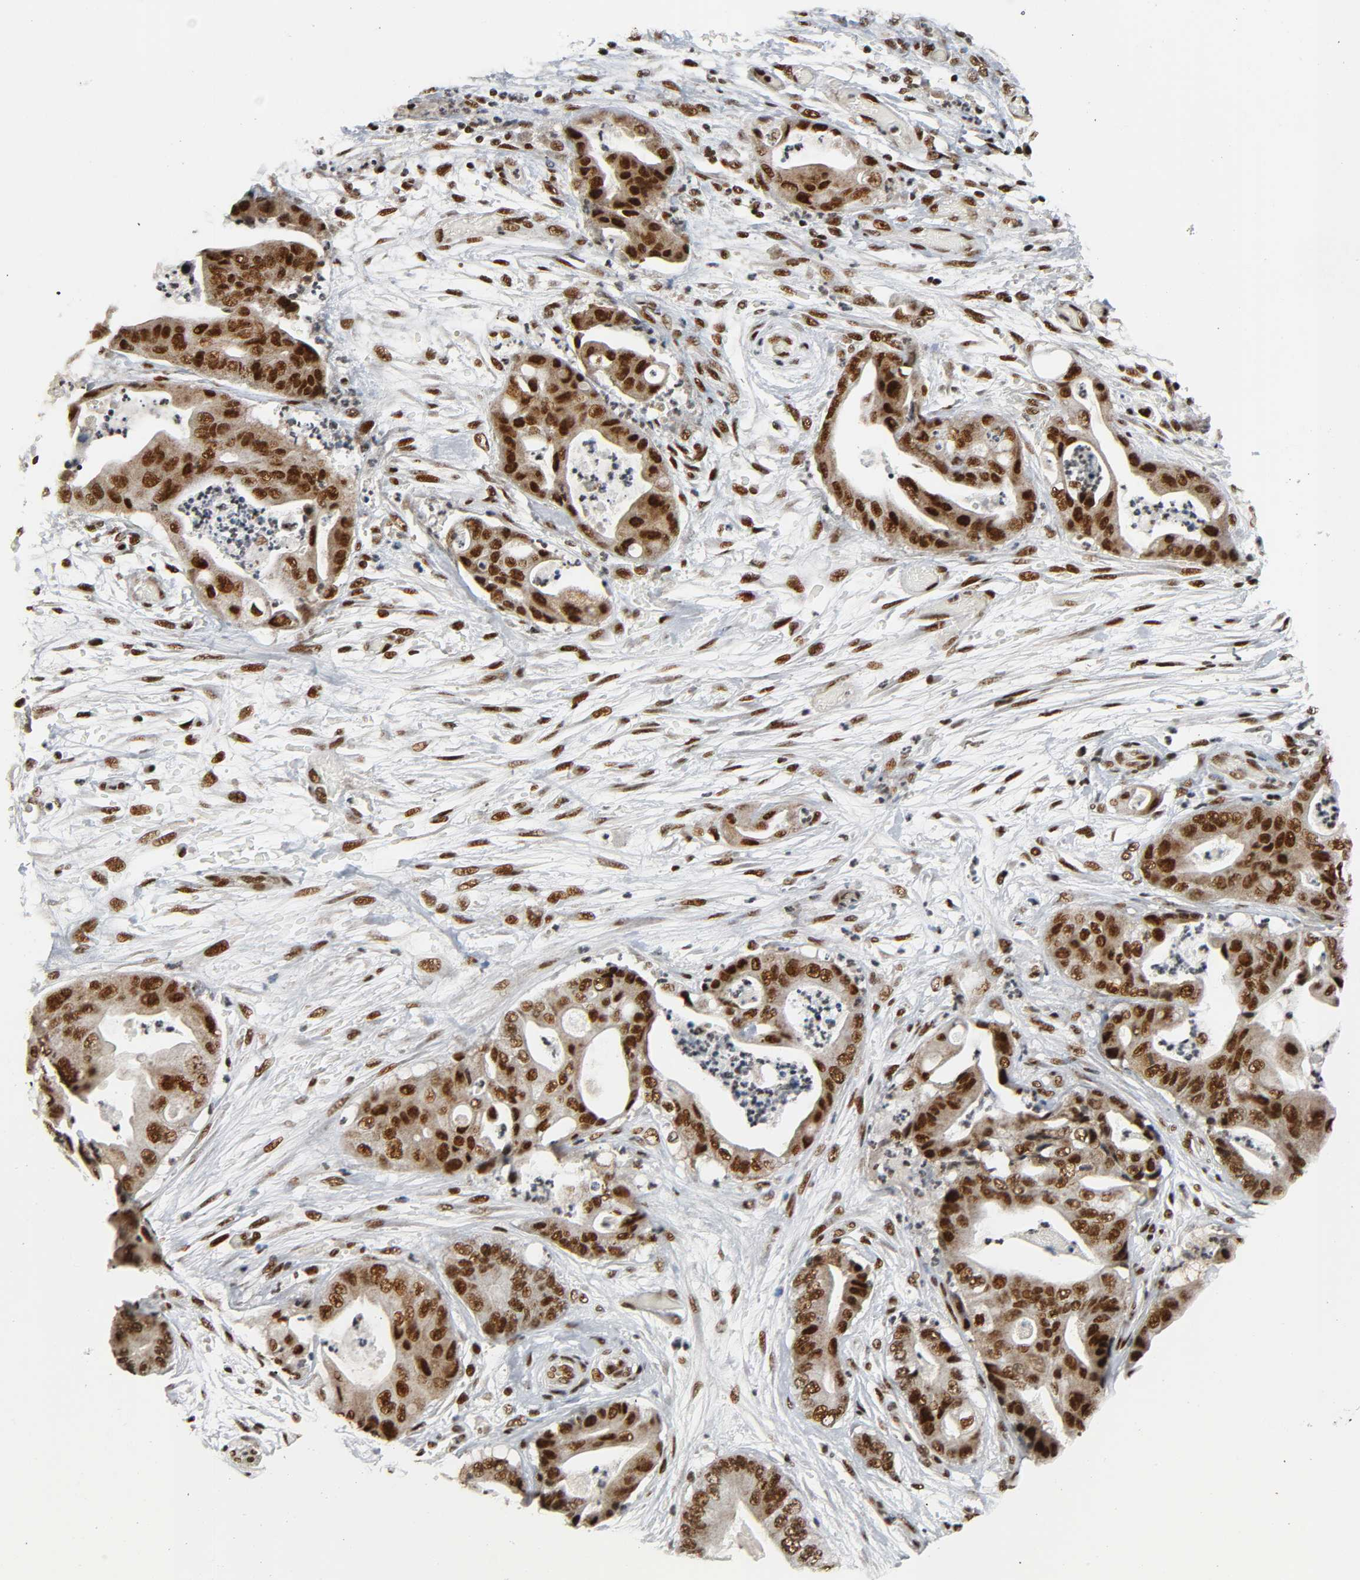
{"staining": {"intensity": "strong", "quantity": ">75%", "location": "nuclear"}, "tissue": "stomach cancer", "cell_type": "Tumor cells", "image_type": "cancer", "snomed": [{"axis": "morphology", "description": "Adenocarcinoma, NOS"}, {"axis": "topography", "description": "Stomach"}], "caption": "A high amount of strong nuclear expression is identified in about >75% of tumor cells in adenocarcinoma (stomach) tissue.", "gene": "CDK9", "patient": {"sex": "female", "age": 73}}